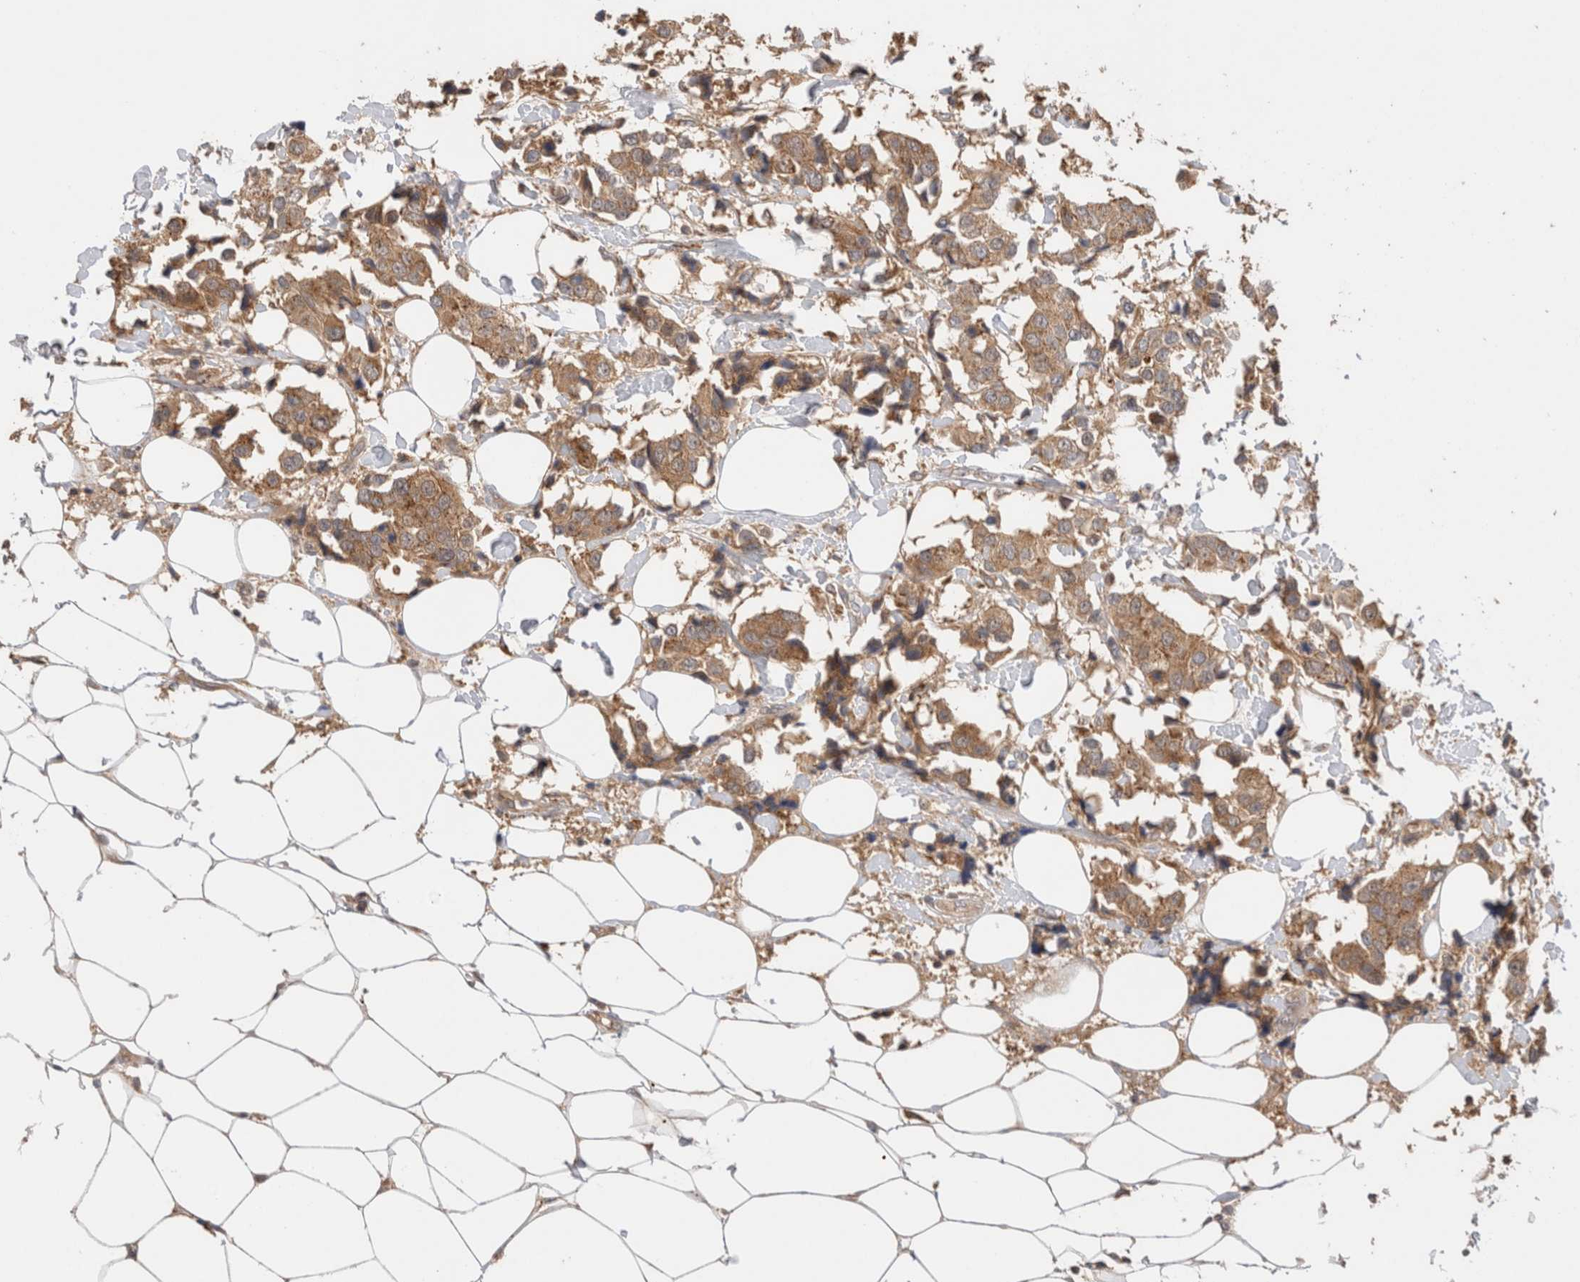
{"staining": {"intensity": "moderate", "quantity": ">75%", "location": "cytoplasmic/membranous"}, "tissue": "breast cancer", "cell_type": "Tumor cells", "image_type": "cancer", "snomed": [{"axis": "morphology", "description": "Normal tissue, NOS"}, {"axis": "morphology", "description": "Duct carcinoma"}, {"axis": "topography", "description": "Breast"}], "caption": "Moderate cytoplasmic/membranous expression is present in about >75% of tumor cells in breast cancer (invasive ductal carcinoma). Ihc stains the protein in brown and the nuclei are stained blue.", "gene": "VPS28", "patient": {"sex": "female", "age": 39}}